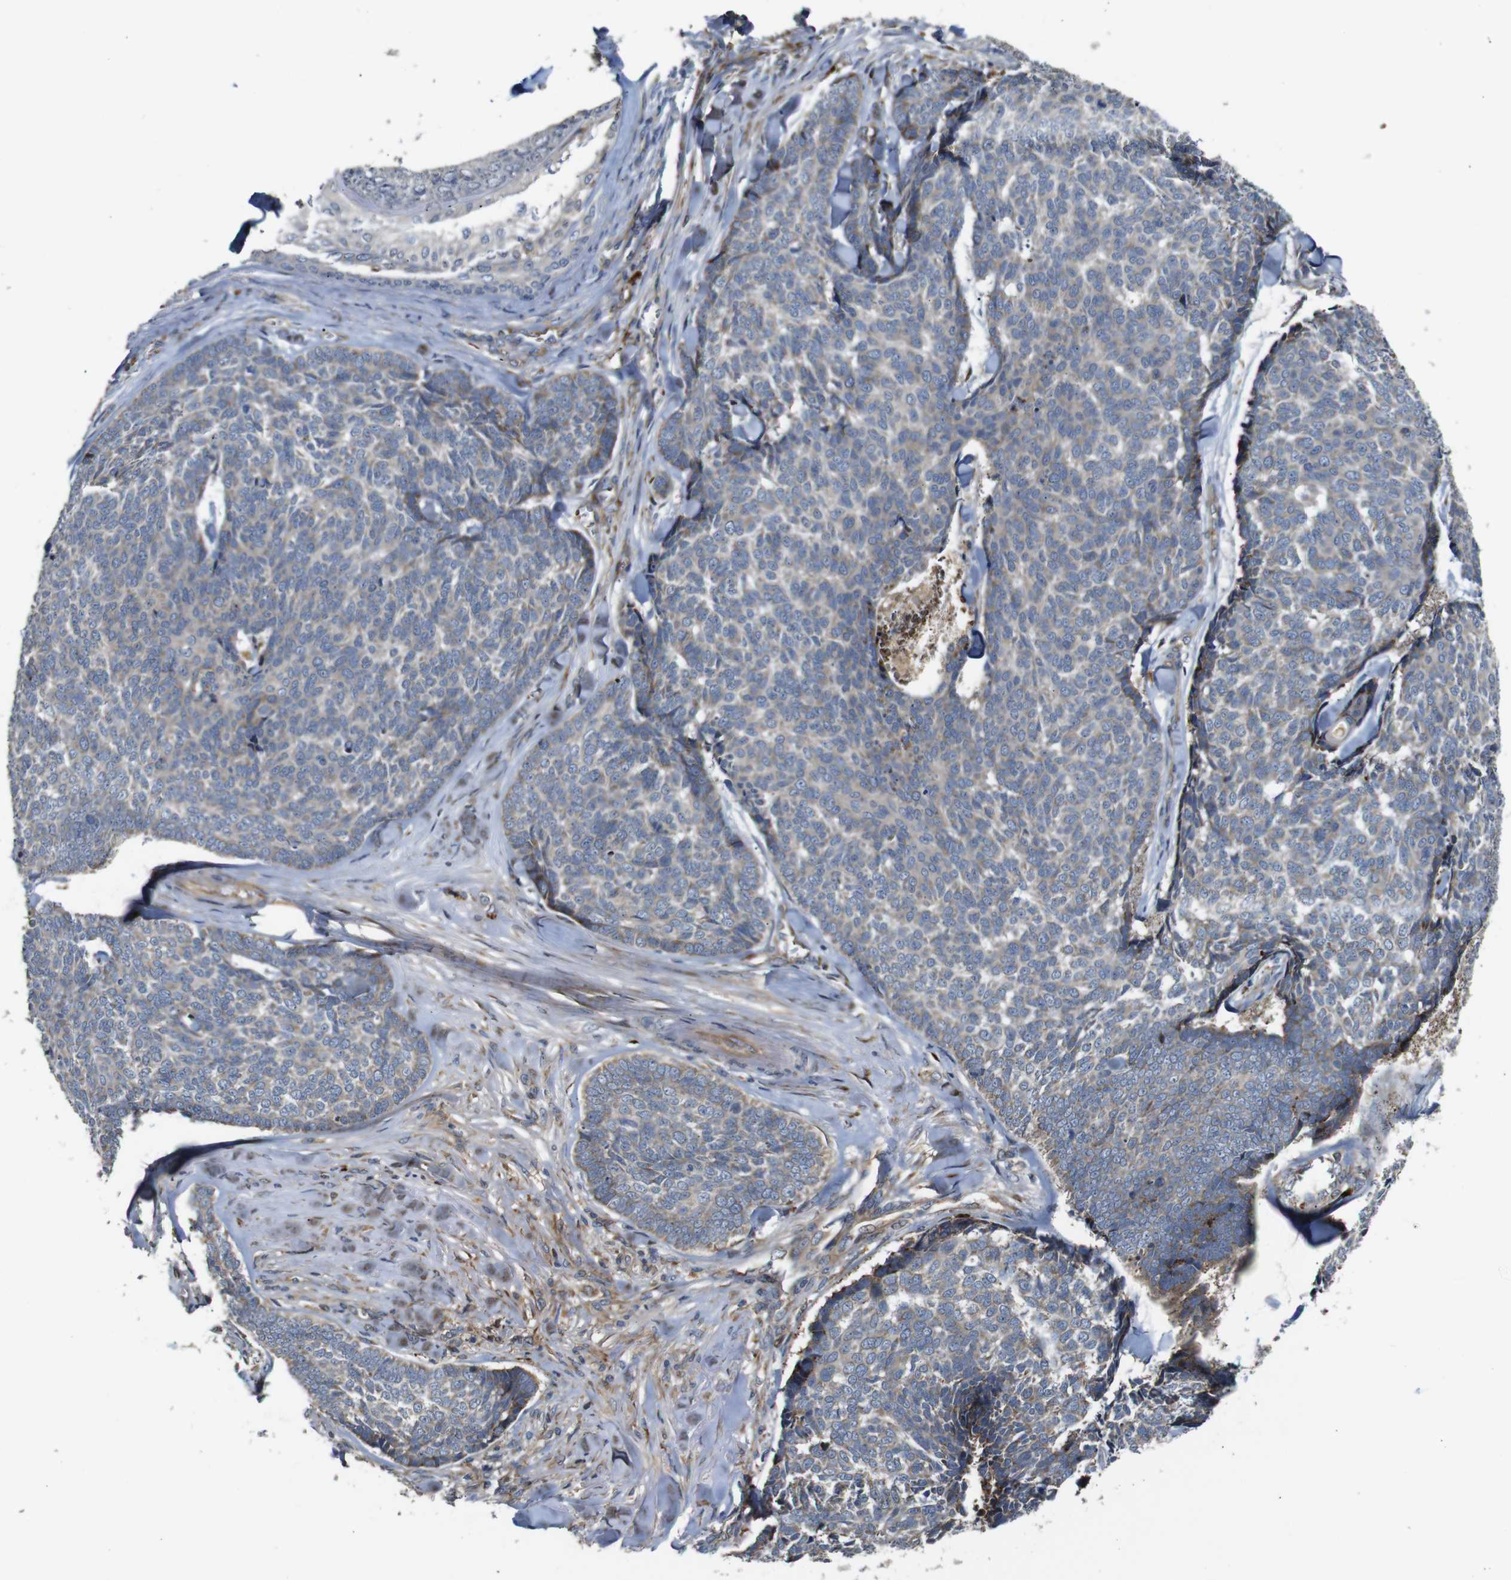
{"staining": {"intensity": "moderate", "quantity": "25%-75%", "location": "cytoplasmic/membranous"}, "tissue": "skin cancer", "cell_type": "Tumor cells", "image_type": "cancer", "snomed": [{"axis": "morphology", "description": "Basal cell carcinoma"}, {"axis": "topography", "description": "Skin"}], "caption": "Immunohistochemistry (IHC) staining of basal cell carcinoma (skin), which displays medium levels of moderate cytoplasmic/membranous positivity in about 25%-75% of tumor cells indicating moderate cytoplasmic/membranous protein staining. The staining was performed using DAB (3,3'-diaminobenzidine) (brown) for protein detection and nuclei were counterstained in hematoxylin (blue).", "gene": "UBE2G2", "patient": {"sex": "male", "age": 84}}